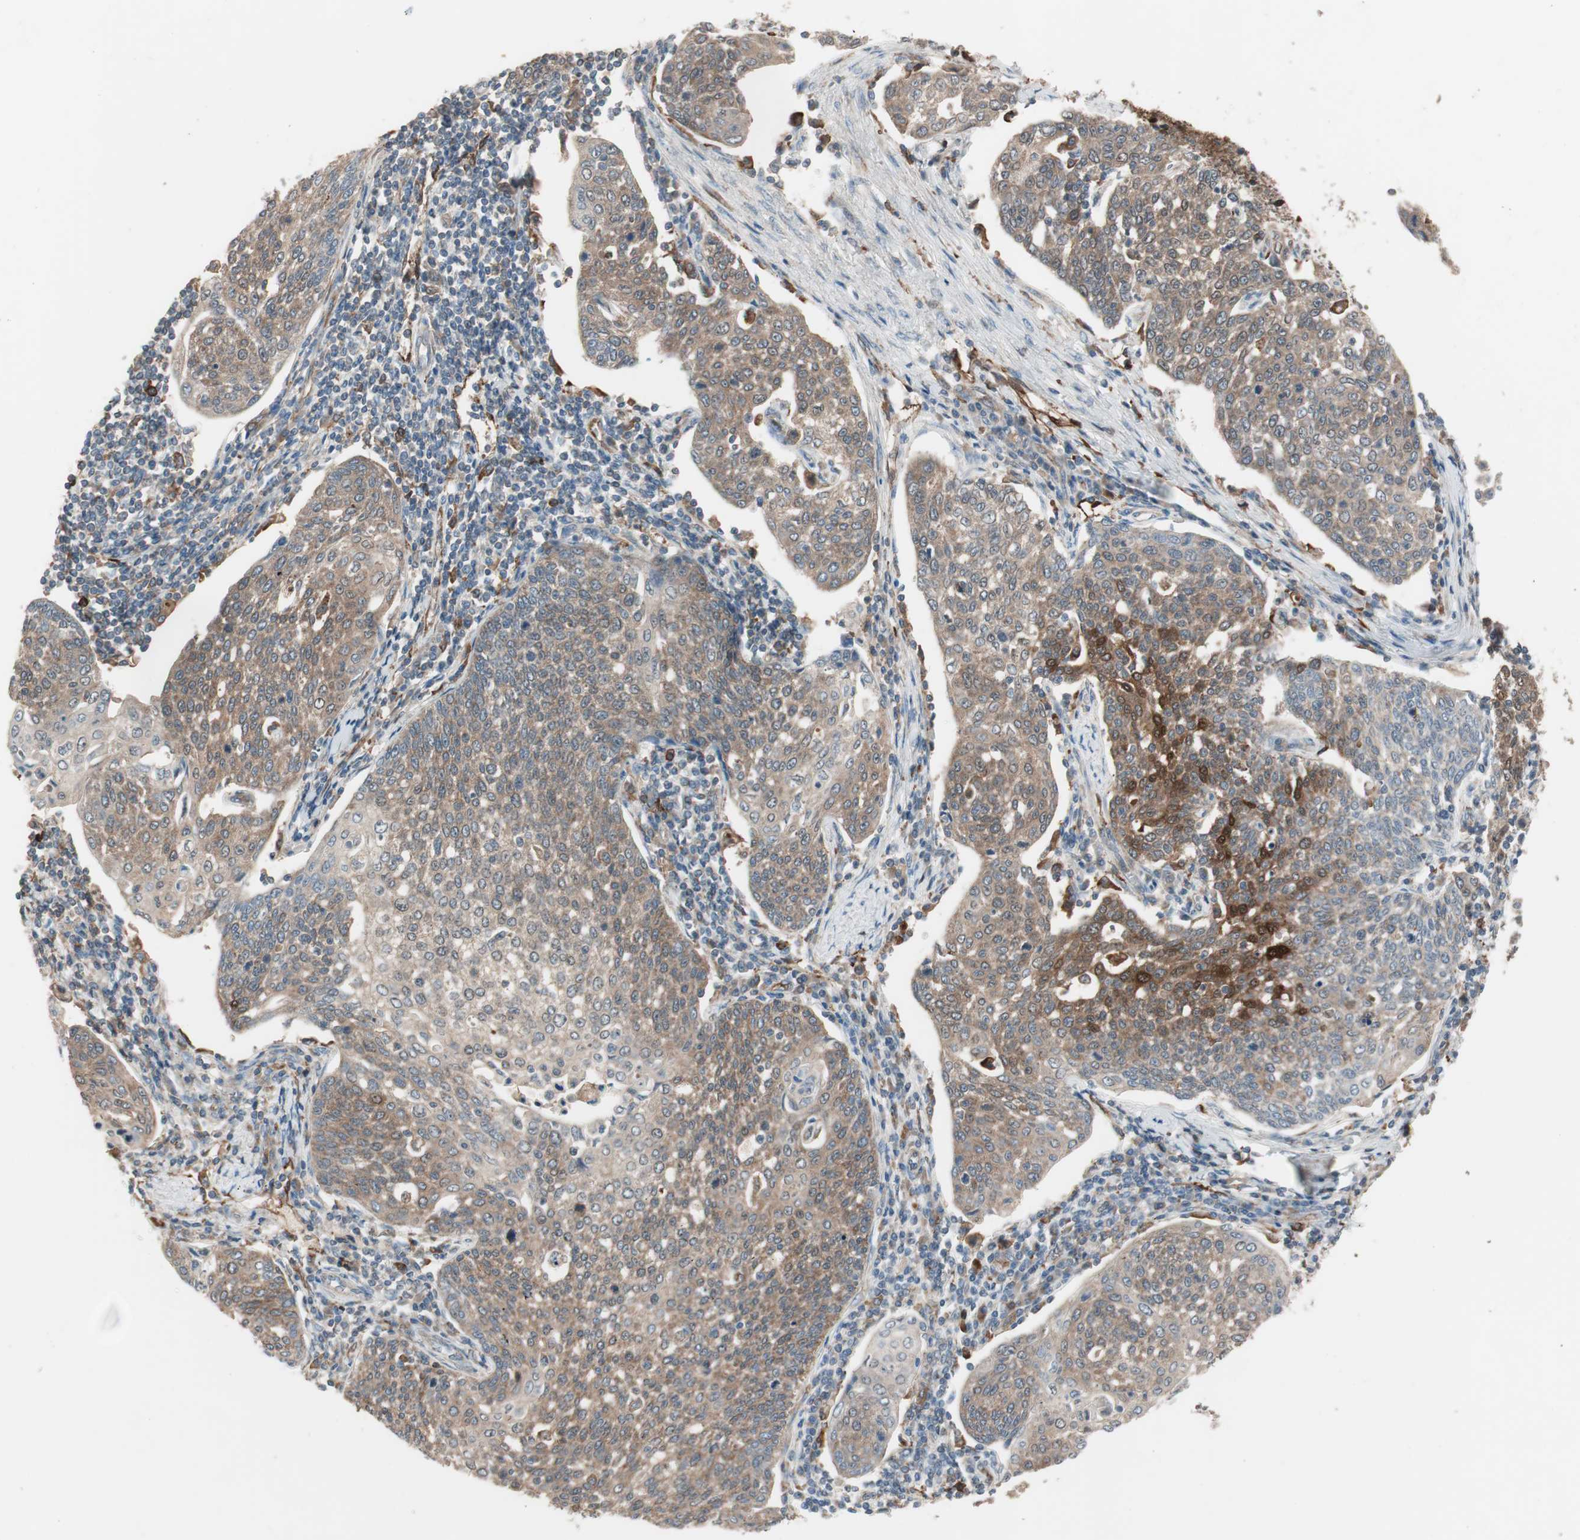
{"staining": {"intensity": "moderate", "quantity": ">75%", "location": "cytoplasmic/membranous"}, "tissue": "cervical cancer", "cell_type": "Tumor cells", "image_type": "cancer", "snomed": [{"axis": "morphology", "description": "Squamous cell carcinoma, NOS"}, {"axis": "topography", "description": "Cervix"}], "caption": "Moderate cytoplasmic/membranous staining is seen in about >75% of tumor cells in squamous cell carcinoma (cervical).", "gene": "STAB1", "patient": {"sex": "female", "age": 34}}